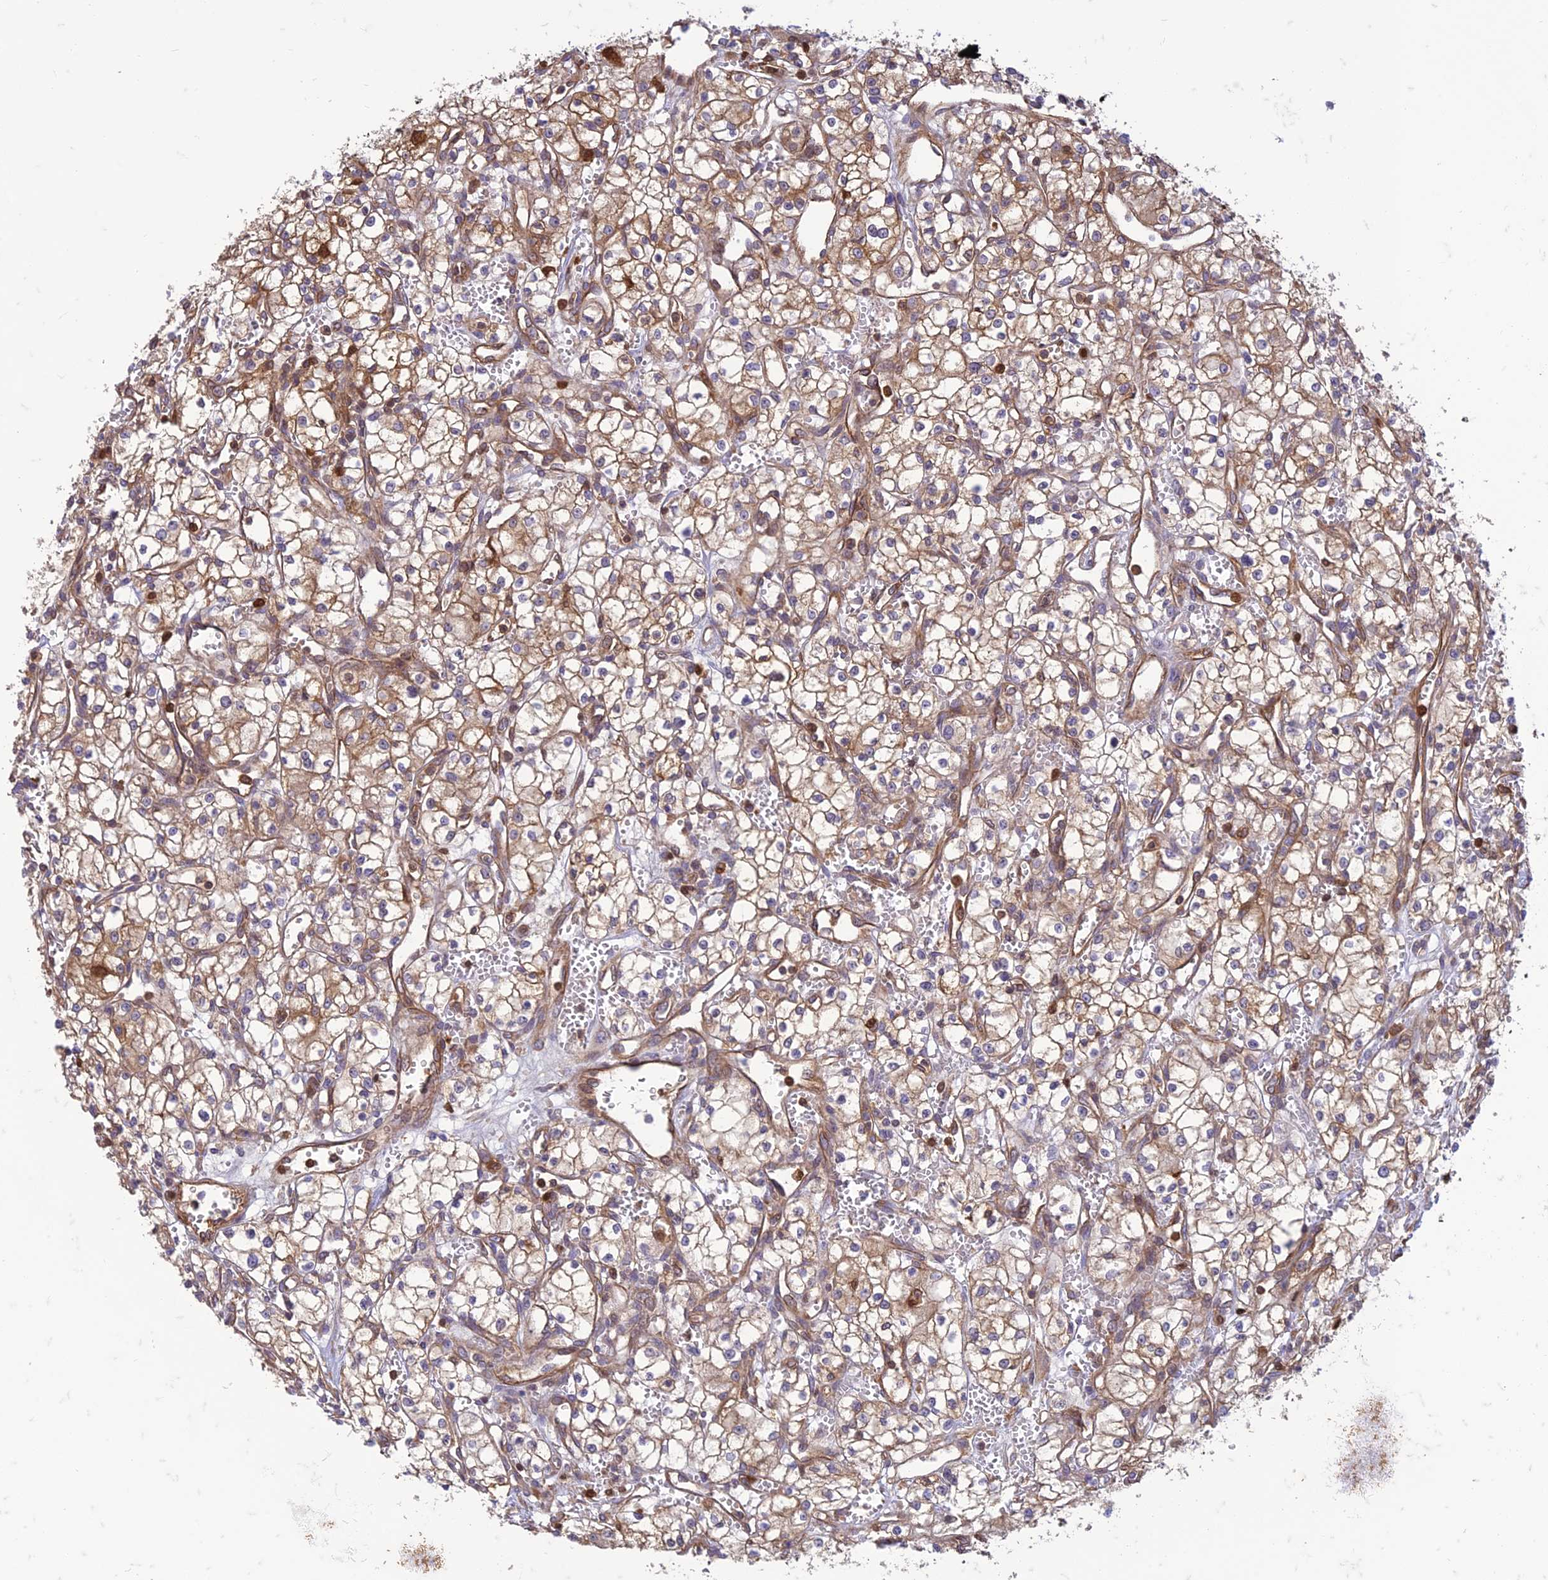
{"staining": {"intensity": "moderate", "quantity": "25%-75%", "location": "cytoplasmic/membranous"}, "tissue": "renal cancer", "cell_type": "Tumor cells", "image_type": "cancer", "snomed": [{"axis": "morphology", "description": "Adenocarcinoma, NOS"}, {"axis": "topography", "description": "Kidney"}], "caption": "The histopathology image demonstrates immunohistochemical staining of renal cancer. There is moderate cytoplasmic/membranous positivity is seen in about 25%-75% of tumor cells. The staining was performed using DAB (3,3'-diaminobenzidine) to visualize the protein expression in brown, while the nuclei were stained in blue with hematoxylin (Magnification: 20x).", "gene": "HPSE2", "patient": {"sex": "male", "age": 59}}